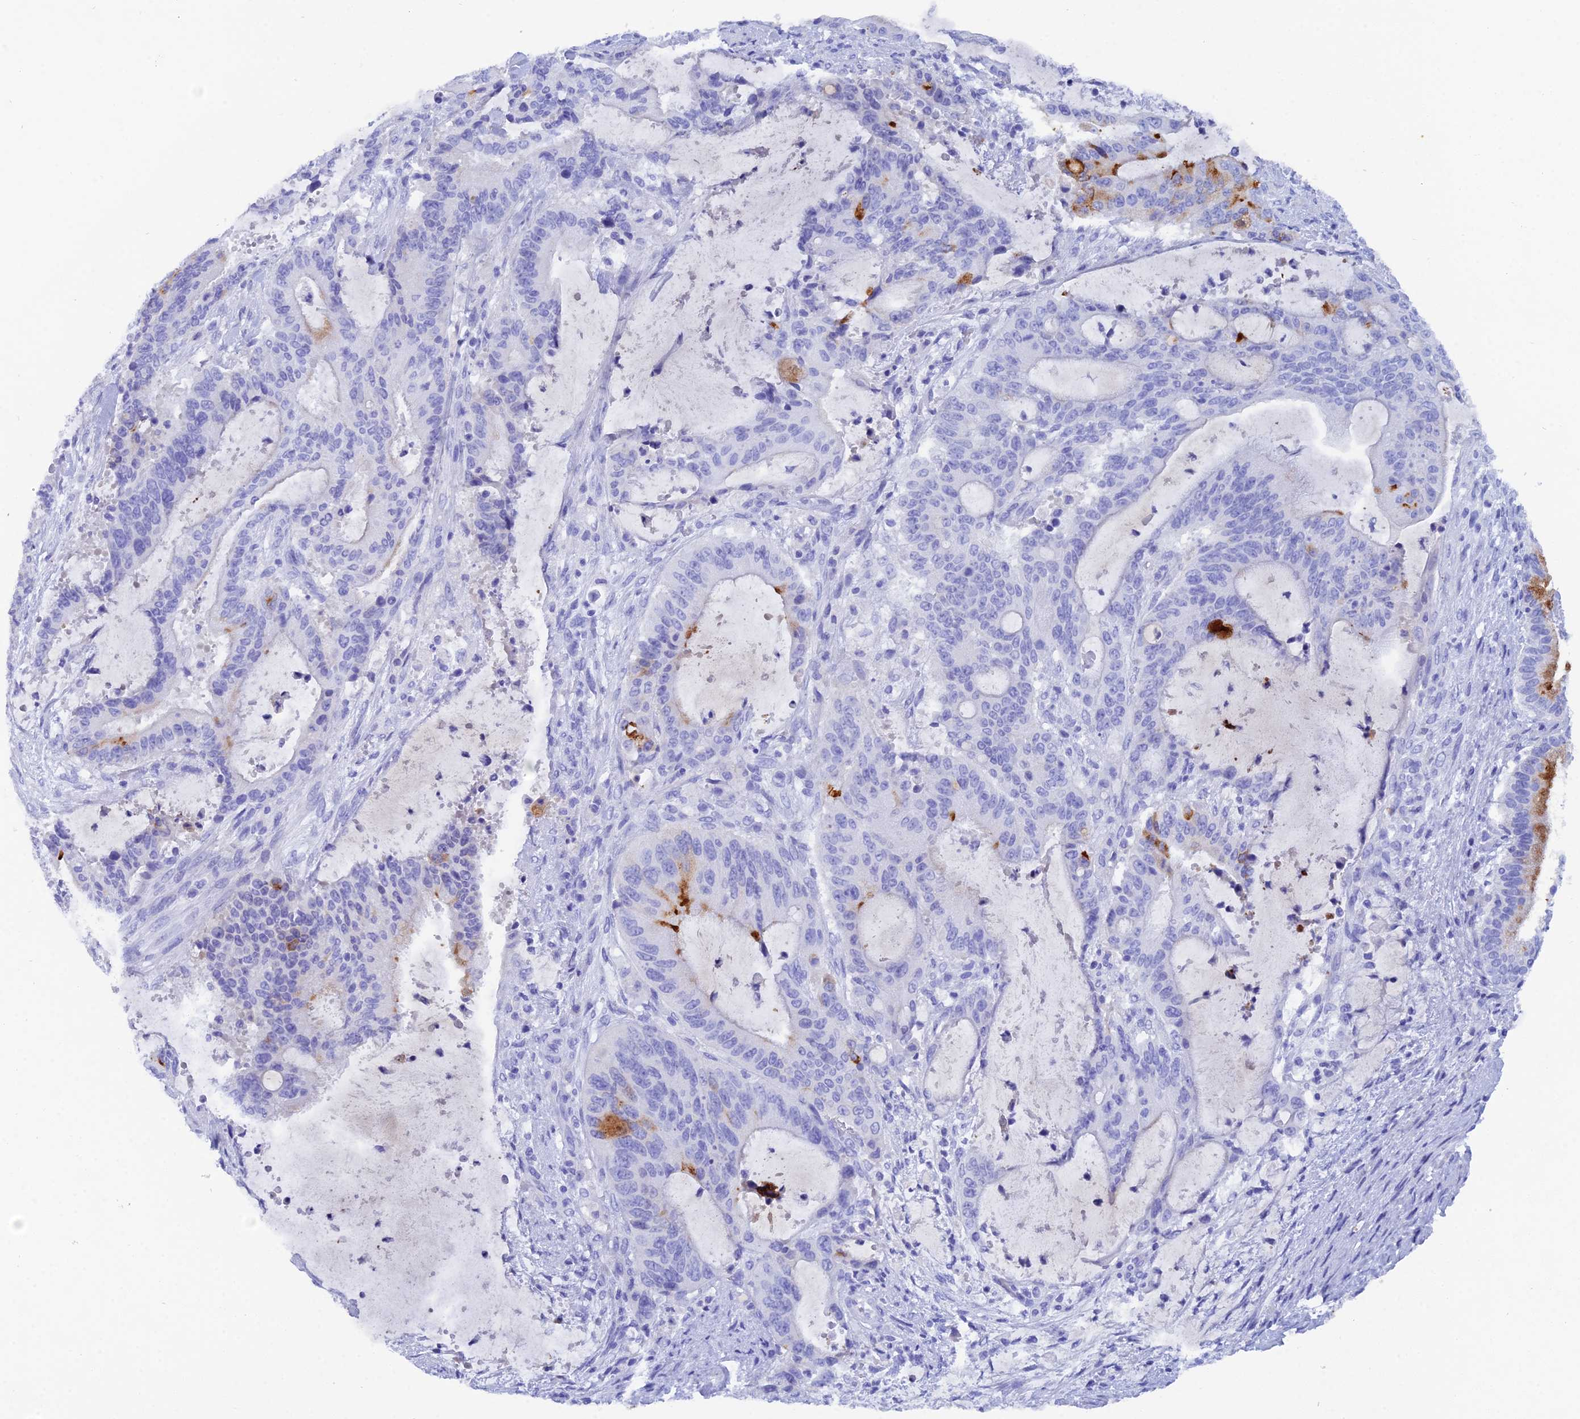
{"staining": {"intensity": "strong", "quantity": "<25%", "location": "cytoplasmic/membranous"}, "tissue": "liver cancer", "cell_type": "Tumor cells", "image_type": "cancer", "snomed": [{"axis": "morphology", "description": "Normal tissue, NOS"}, {"axis": "morphology", "description": "Cholangiocarcinoma"}, {"axis": "topography", "description": "Liver"}, {"axis": "topography", "description": "Peripheral nerve tissue"}], "caption": "High-power microscopy captured an IHC histopathology image of liver cholangiocarcinoma, revealing strong cytoplasmic/membranous staining in about <25% of tumor cells.", "gene": "REG1A", "patient": {"sex": "female", "age": 73}}